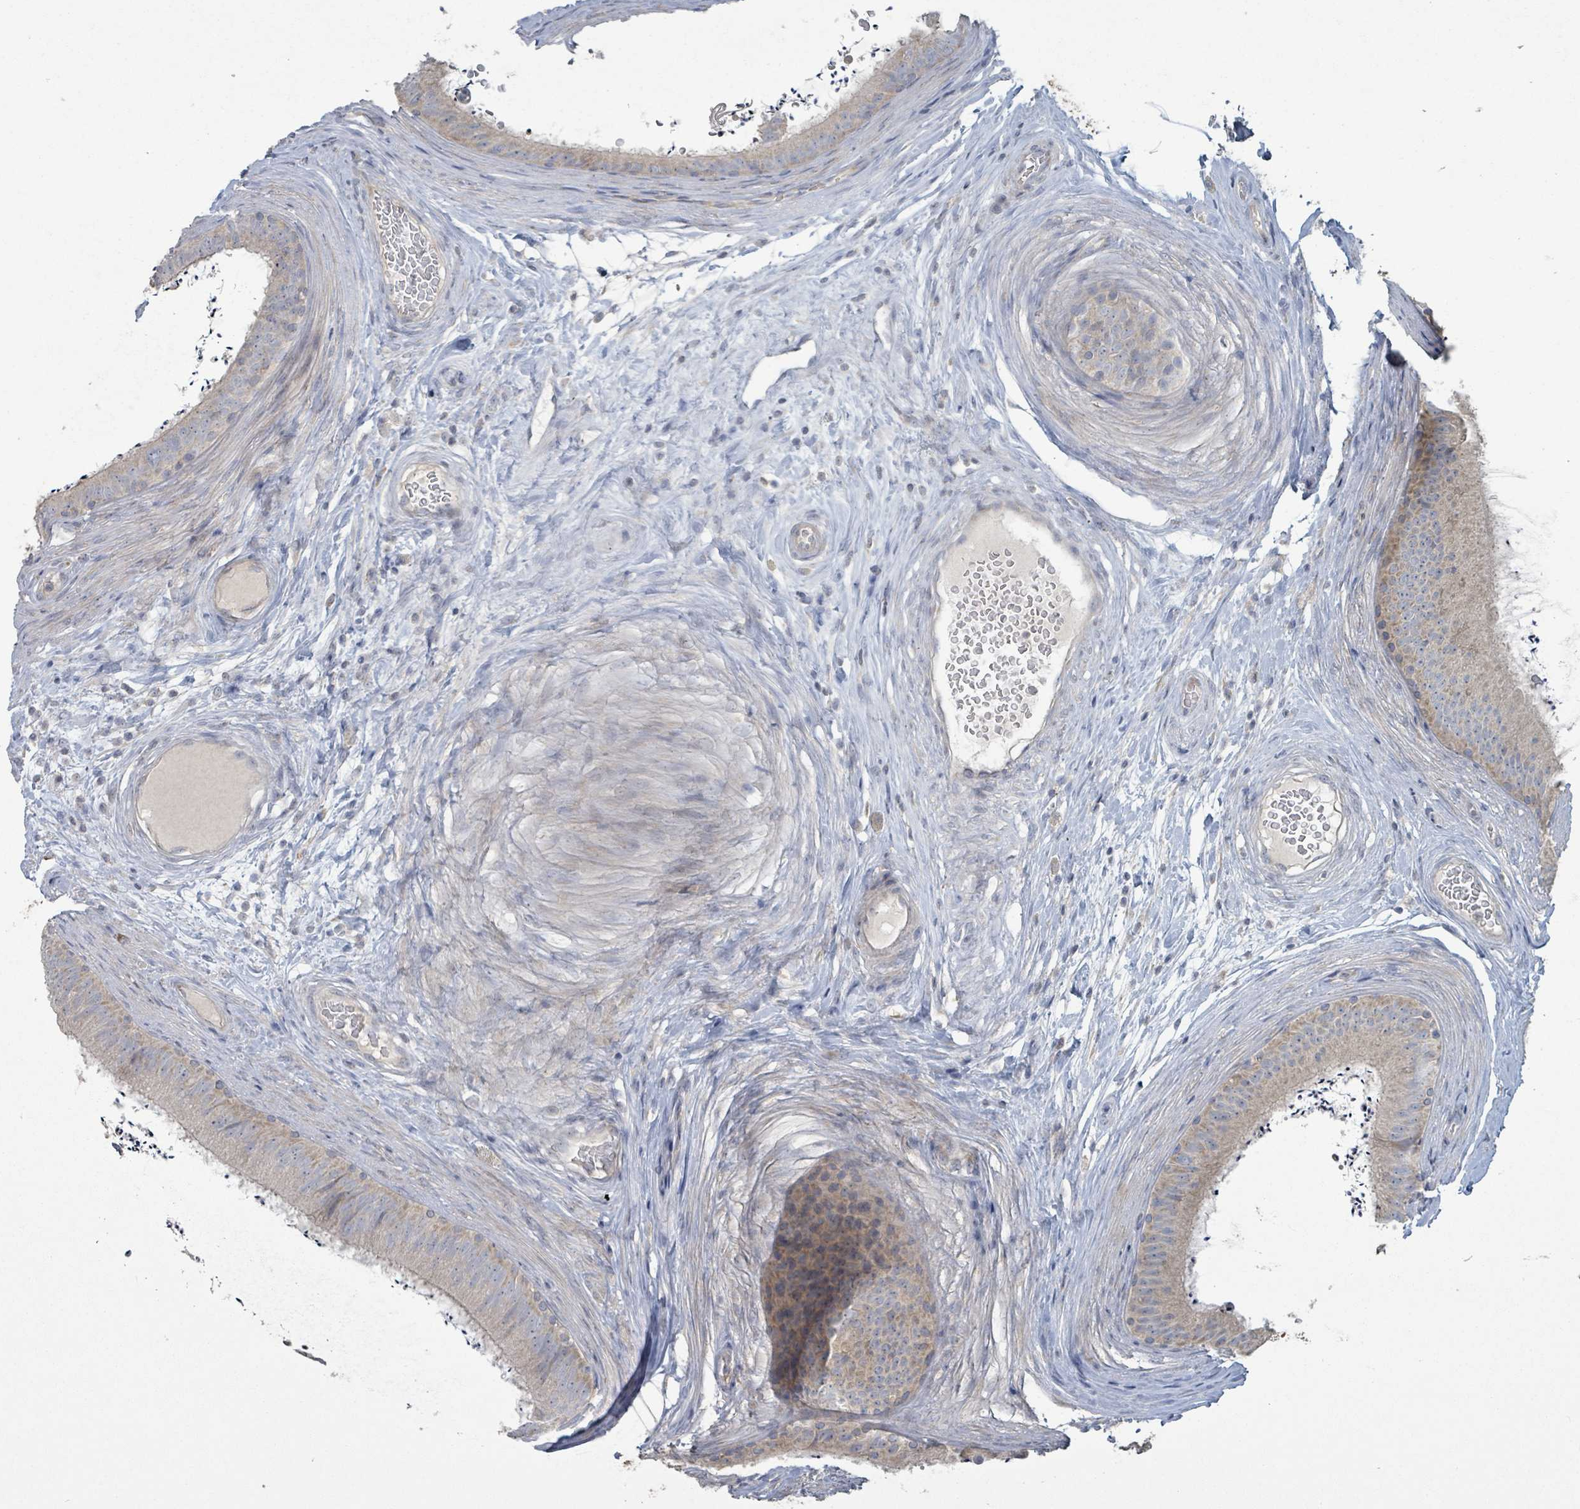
{"staining": {"intensity": "weak", "quantity": "<25%", "location": "cytoplasmic/membranous"}, "tissue": "epididymis", "cell_type": "Glandular cells", "image_type": "normal", "snomed": [{"axis": "morphology", "description": "Normal tissue, NOS"}, {"axis": "topography", "description": "Testis"}, {"axis": "topography", "description": "Epididymis"}], "caption": "Histopathology image shows no protein staining in glandular cells of normal epididymis. (Brightfield microscopy of DAB immunohistochemistry (IHC) at high magnification).", "gene": "RPL32", "patient": {"sex": "male", "age": 41}}